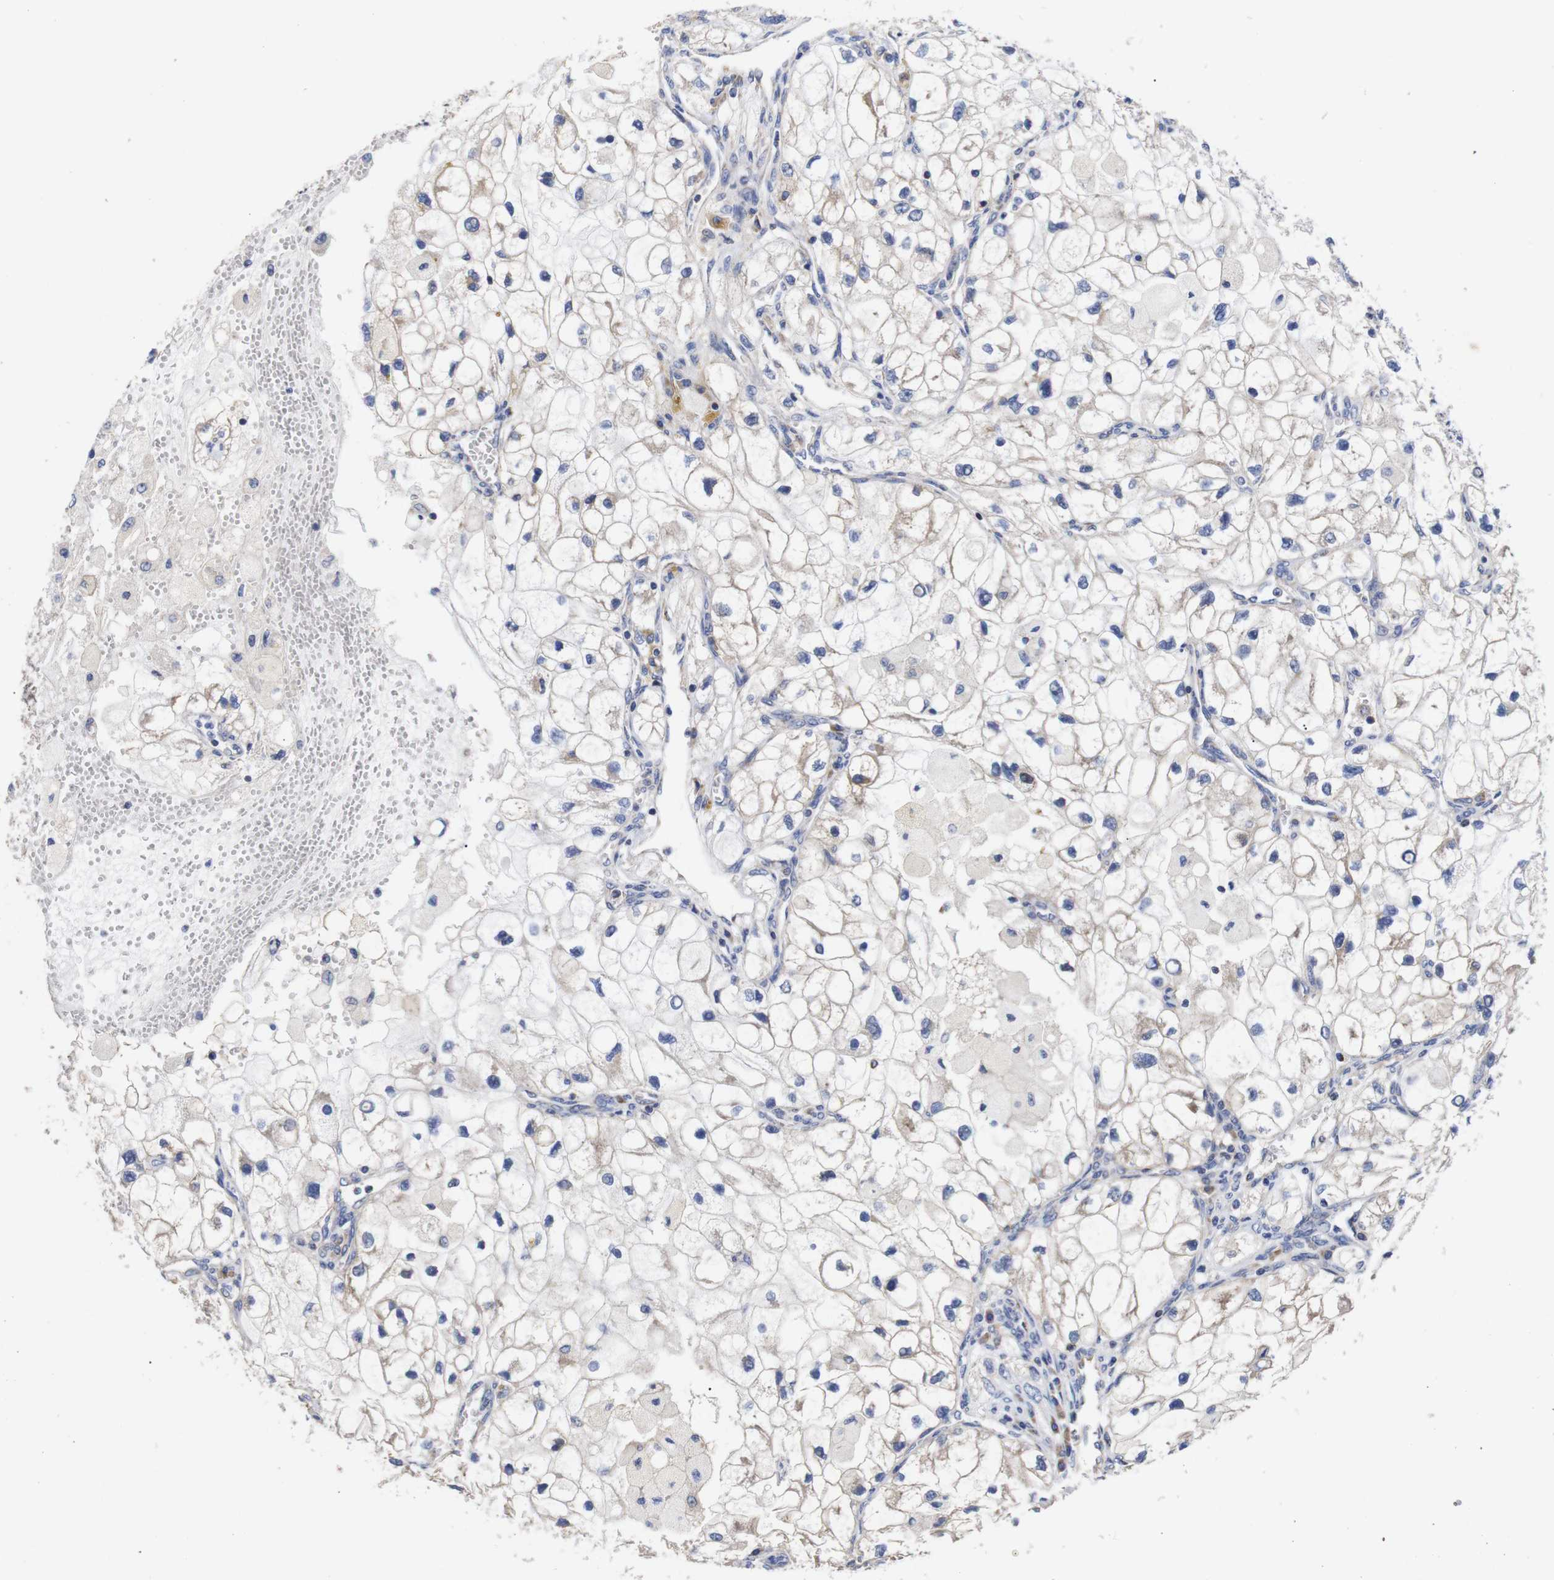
{"staining": {"intensity": "weak", "quantity": ">75%", "location": "cytoplasmic/membranous"}, "tissue": "renal cancer", "cell_type": "Tumor cells", "image_type": "cancer", "snomed": [{"axis": "morphology", "description": "Adenocarcinoma, NOS"}, {"axis": "topography", "description": "Kidney"}], "caption": "This is a micrograph of IHC staining of renal adenocarcinoma, which shows weak expression in the cytoplasmic/membranous of tumor cells.", "gene": "OPN3", "patient": {"sex": "female", "age": 70}}